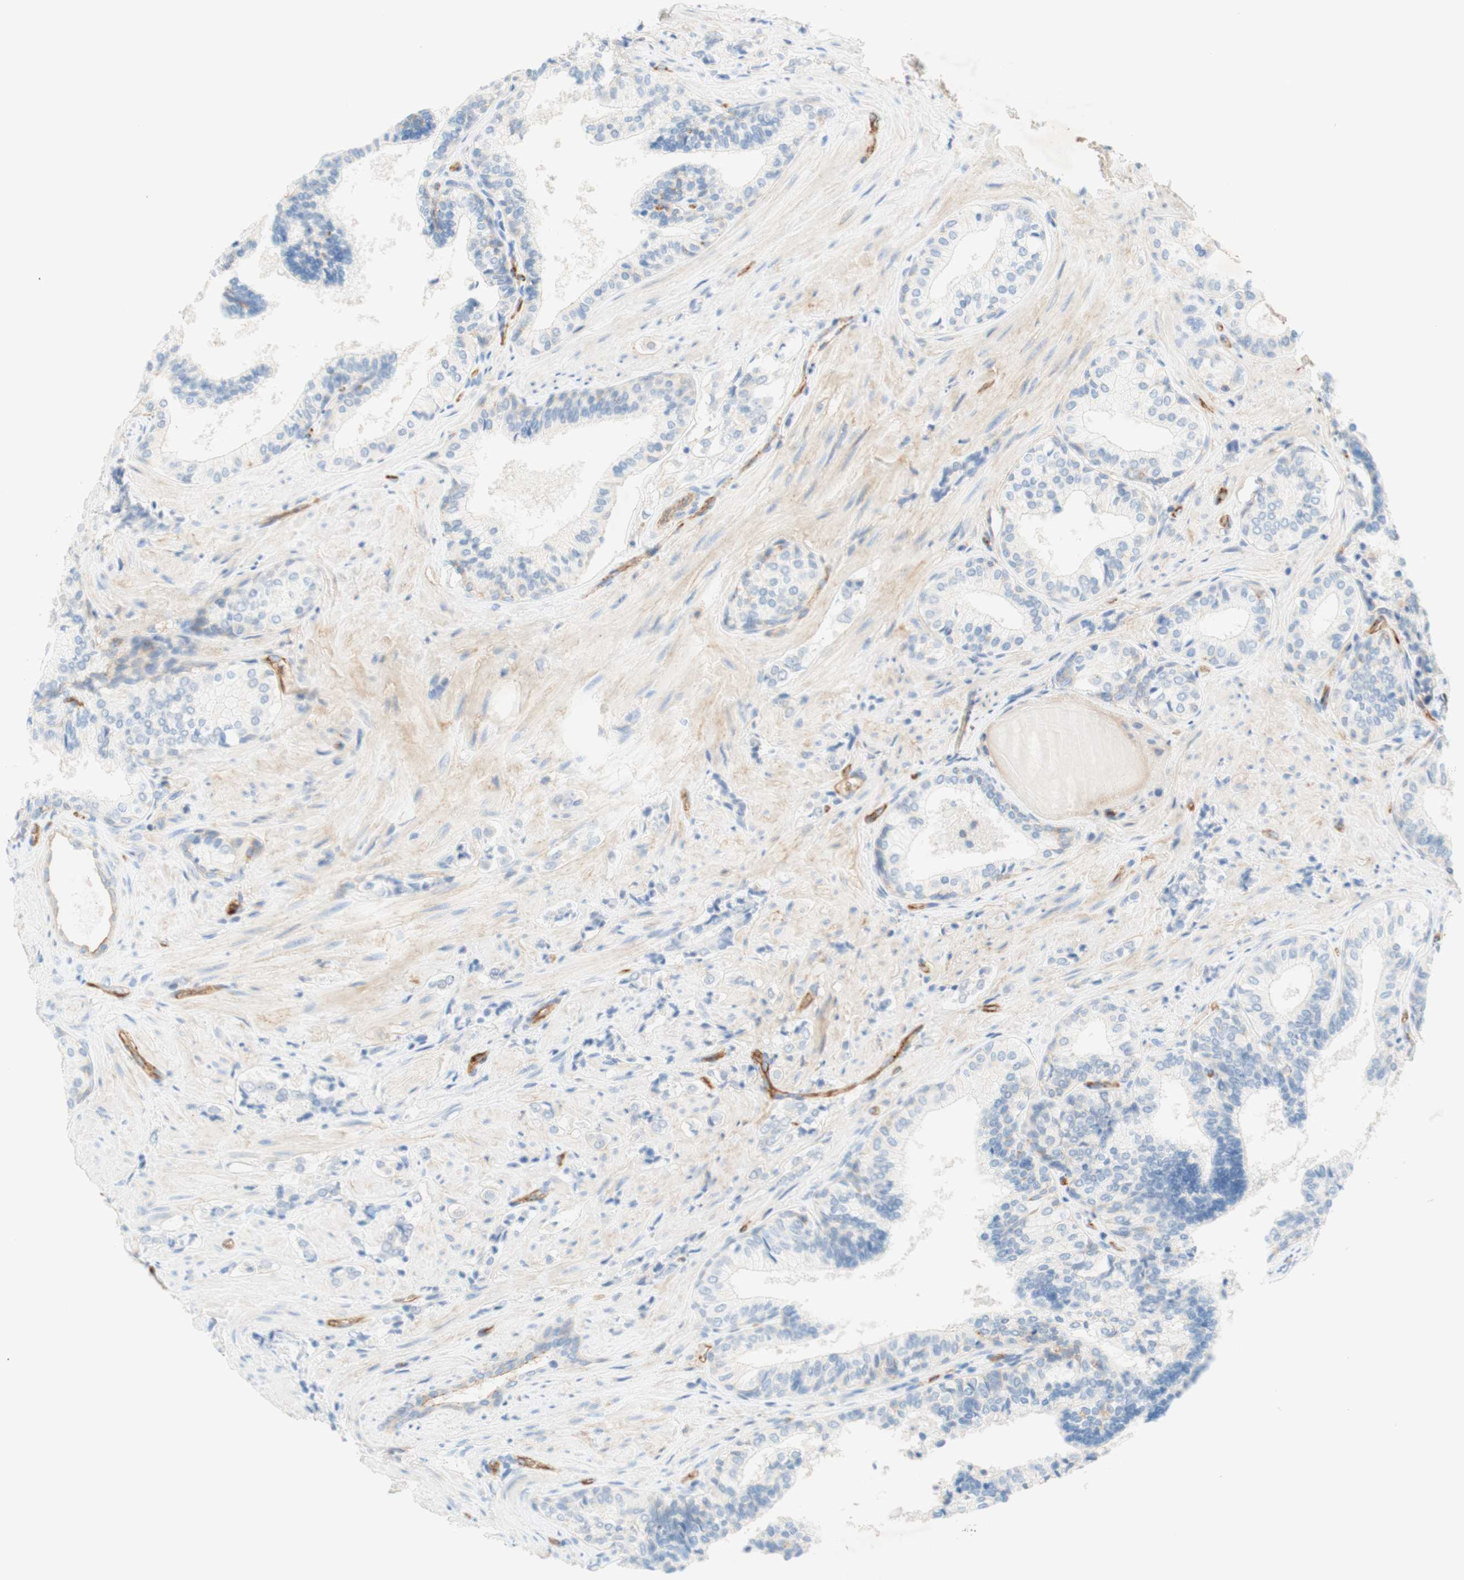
{"staining": {"intensity": "negative", "quantity": "none", "location": "none"}, "tissue": "prostate cancer", "cell_type": "Tumor cells", "image_type": "cancer", "snomed": [{"axis": "morphology", "description": "Adenocarcinoma, Low grade"}, {"axis": "topography", "description": "Prostate"}], "caption": "Immunohistochemistry (IHC) of prostate adenocarcinoma (low-grade) demonstrates no positivity in tumor cells. (DAB immunohistochemistry (IHC), high magnification).", "gene": "STOM", "patient": {"sex": "male", "age": 60}}